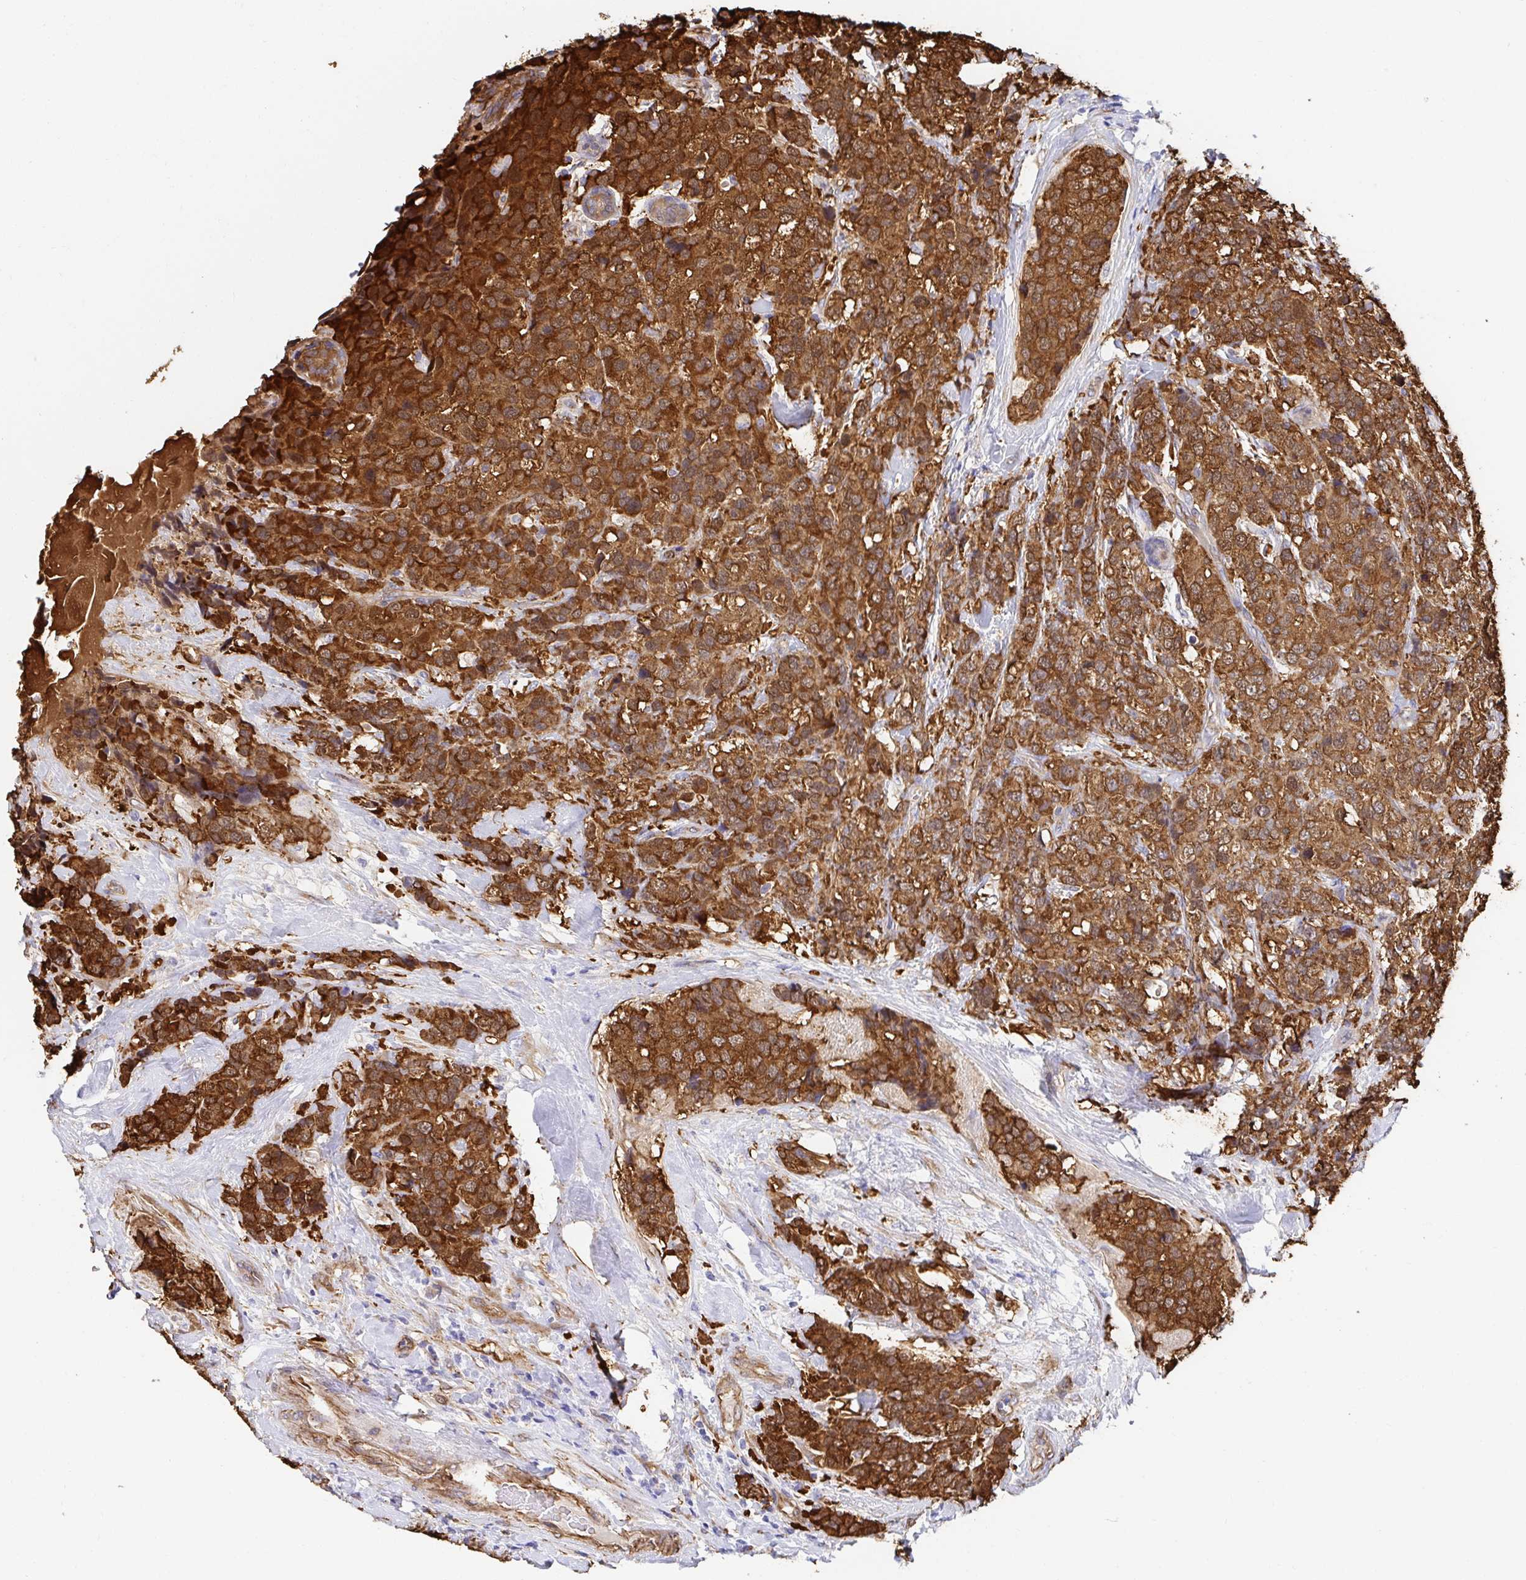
{"staining": {"intensity": "strong", "quantity": ">75%", "location": "cytoplasmic/membranous"}, "tissue": "breast cancer", "cell_type": "Tumor cells", "image_type": "cancer", "snomed": [{"axis": "morphology", "description": "Lobular carcinoma"}, {"axis": "topography", "description": "Breast"}], "caption": "Lobular carcinoma (breast) tissue shows strong cytoplasmic/membranous positivity in approximately >75% of tumor cells", "gene": "CTTN", "patient": {"sex": "female", "age": 59}}